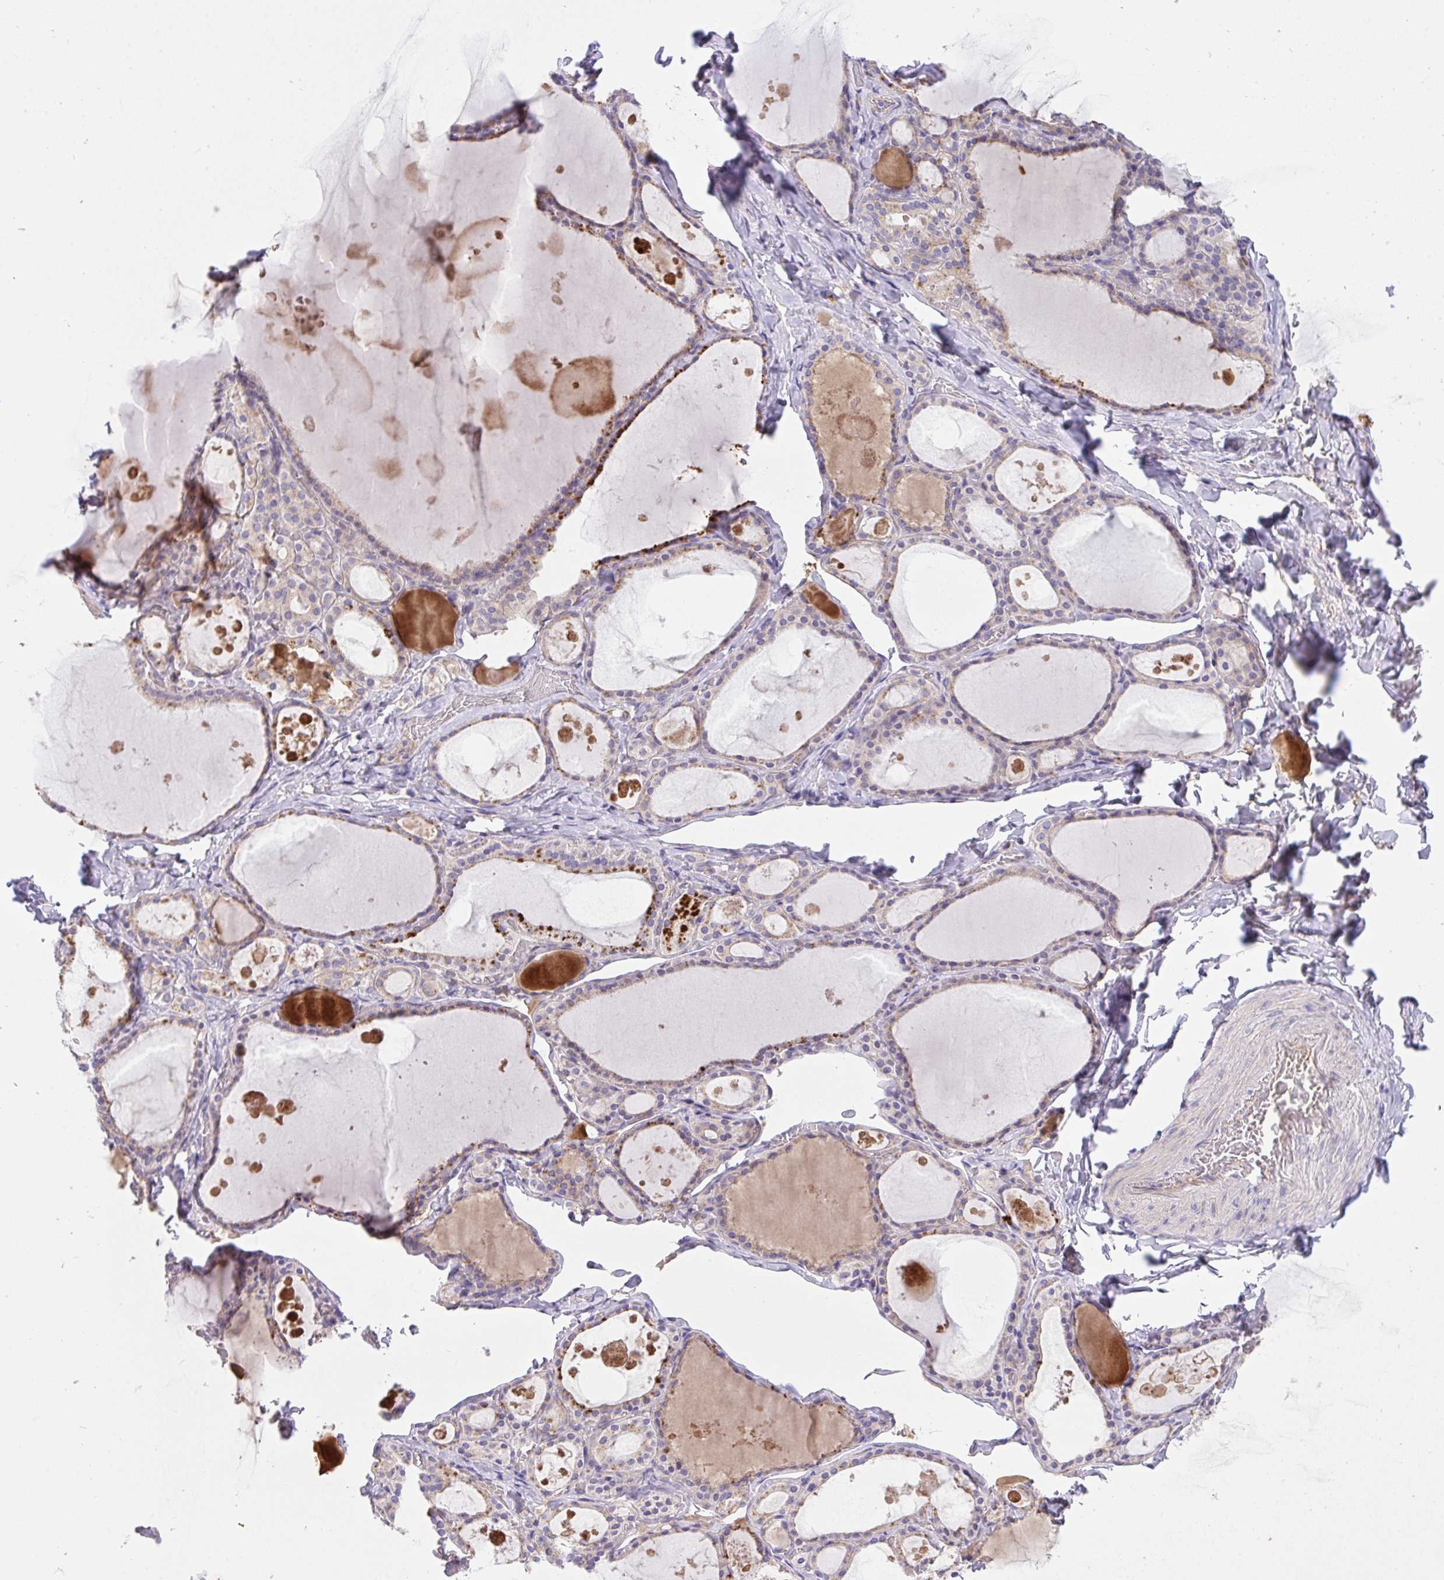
{"staining": {"intensity": "strong", "quantity": "<25%", "location": "cytoplasmic/membranous"}, "tissue": "thyroid gland", "cell_type": "Glandular cells", "image_type": "normal", "snomed": [{"axis": "morphology", "description": "Normal tissue, NOS"}, {"axis": "topography", "description": "Thyroid gland"}], "caption": "Glandular cells exhibit medium levels of strong cytoplasmic/membranous positivity in approximately <25% of cells in benign human thyroid gland. Nuclei are stained in blue.", "gene": "ZNF581", "patient": {"sex": "male", "age": 56}}